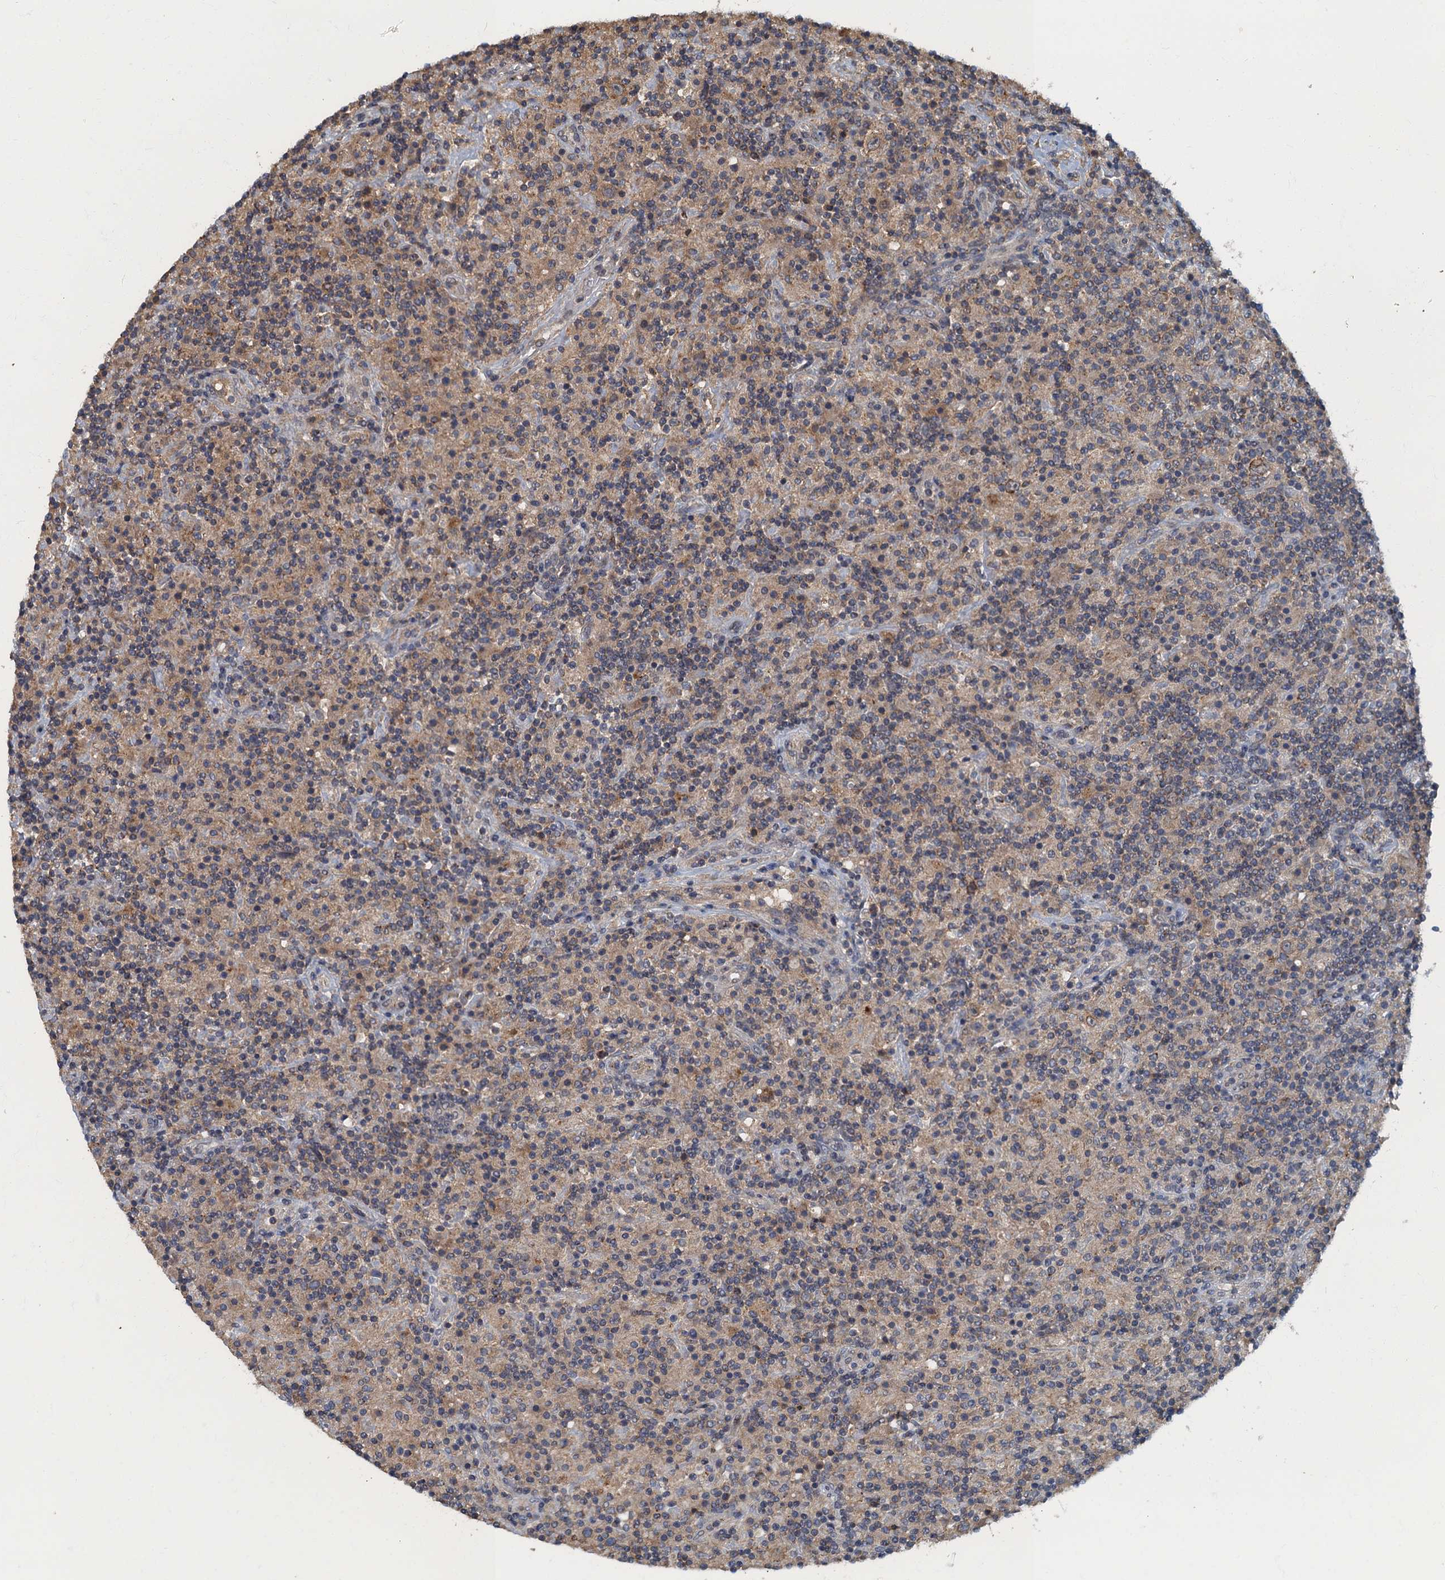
{"staining": {"intensity": "weak", "quantity": ">75%", "location": "cytoplasmic/membranous"}, "tissue": "lymphoma", "cell_type": "Tumor cells", "image_type": "cancer", "snomed": [{"axis": "morphology", "description": "Hodgkin's disease, NOS"}, {"axis": "topography", "description": "Lymph node"}], "caption": "An immunohistochemistry histopathology image of tumor tissue is shown. Protein staining in brown highlights weak cytoplasmic/membranous positivity in Hodgkin's disease within tumor cells. The staining was performed using DAB (3,3'-diaminobenzidine), with brown indicating positive protein expression. Nuclei are stained blue with hematoxylin.", "gene": "WDCP", "patient": {"sex": "male", "age": 70}}